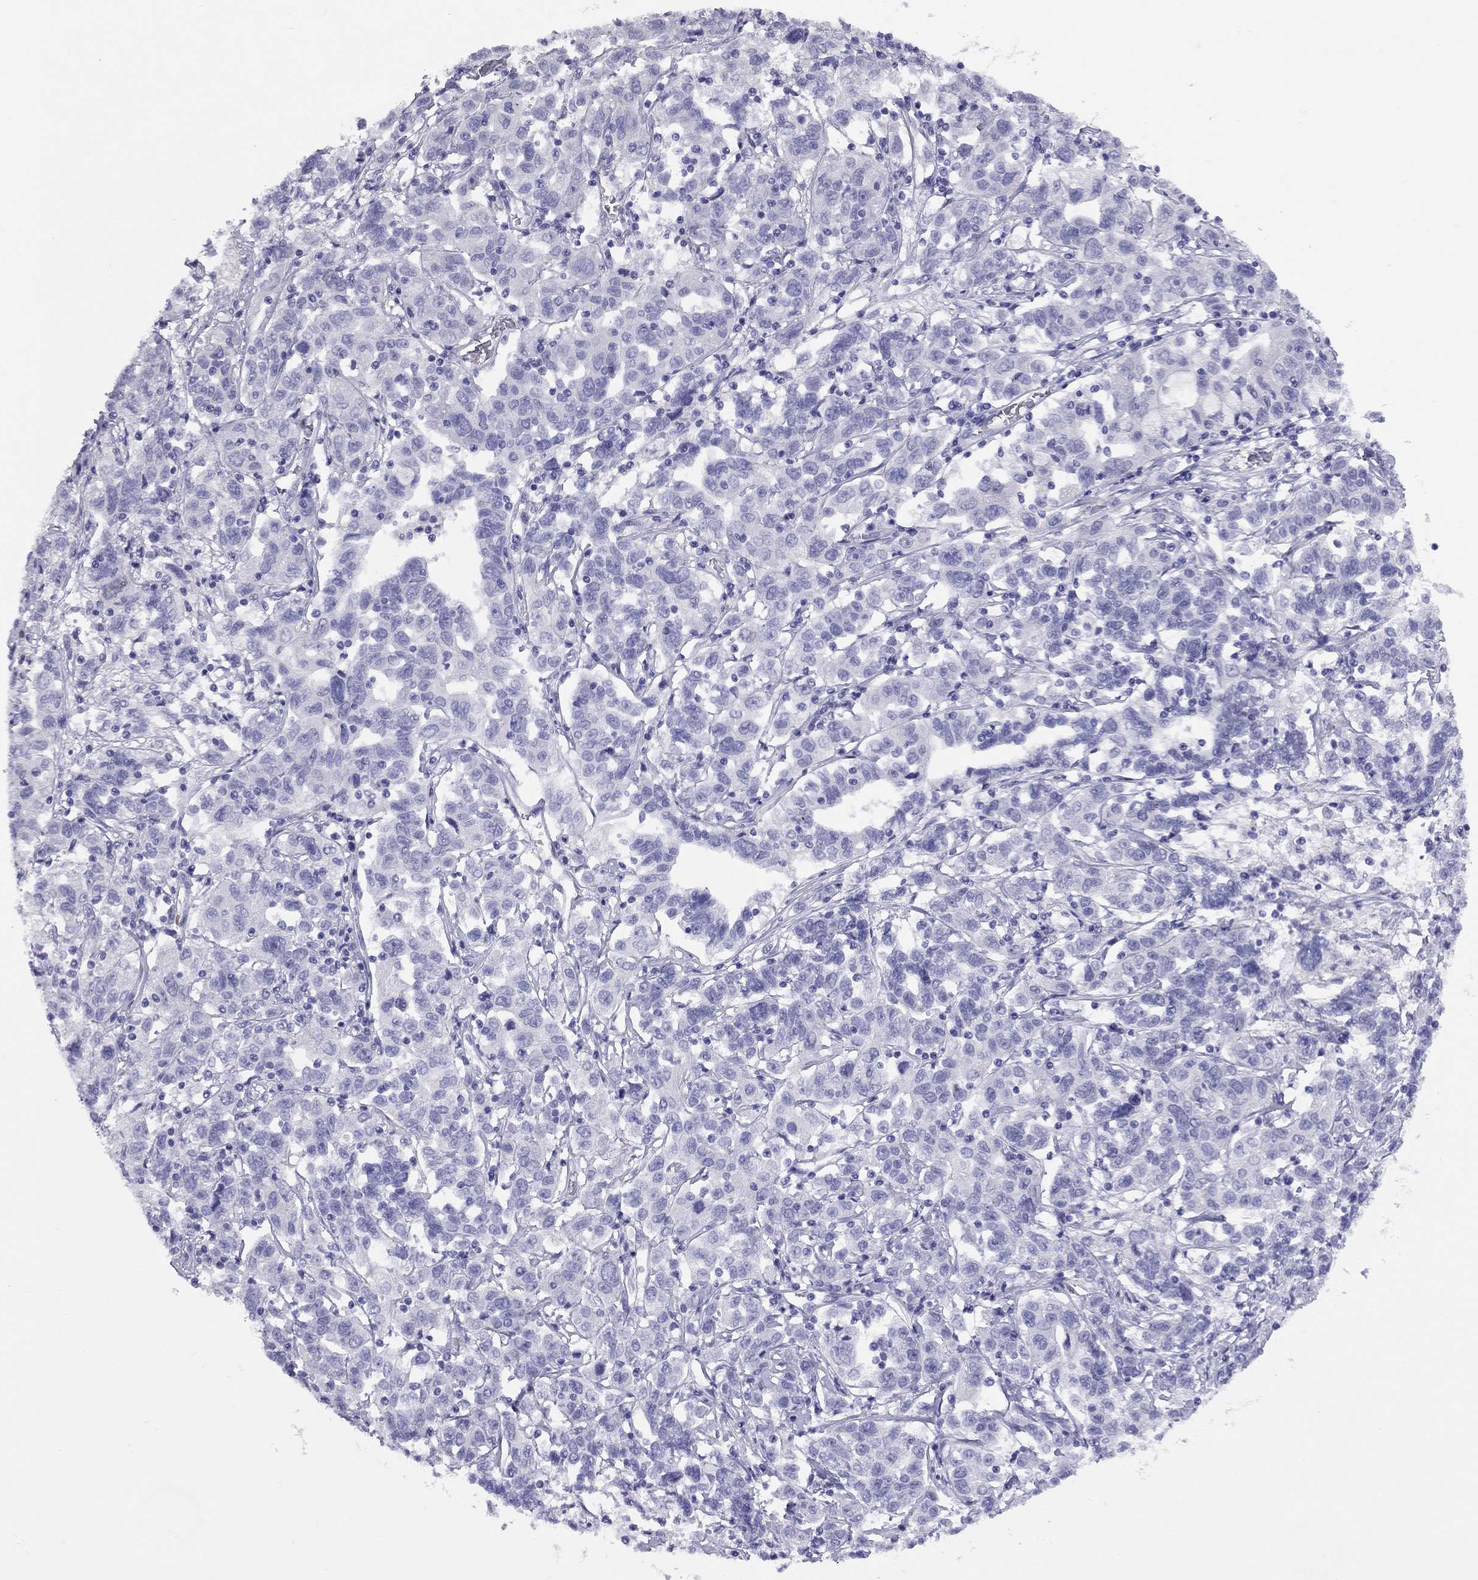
{"staining": {"intensity": "negative", "quantity": "none", "location": "none"}, "tissue": "liver cancer", "cell_type": "Tumor cells", "image_type": "cancer", "snomed": [{"axis": "morphology", "description": "Adenocarcinoma, NOS"}, {"axis": "morphology", "description": "Cholangiocarcinoma"}, {"axis": "topography", "description": "Liver"}], "caption": "This image is of liver cancer (adenocarcinoma) stained with immunohistochemistry (IHC) to label a protein in brown with the nuclei are counter-stained blue. There is no expression in tumor cells.", "gene": "FSCN3", "patient": {"sex": "male", "age": 64}}